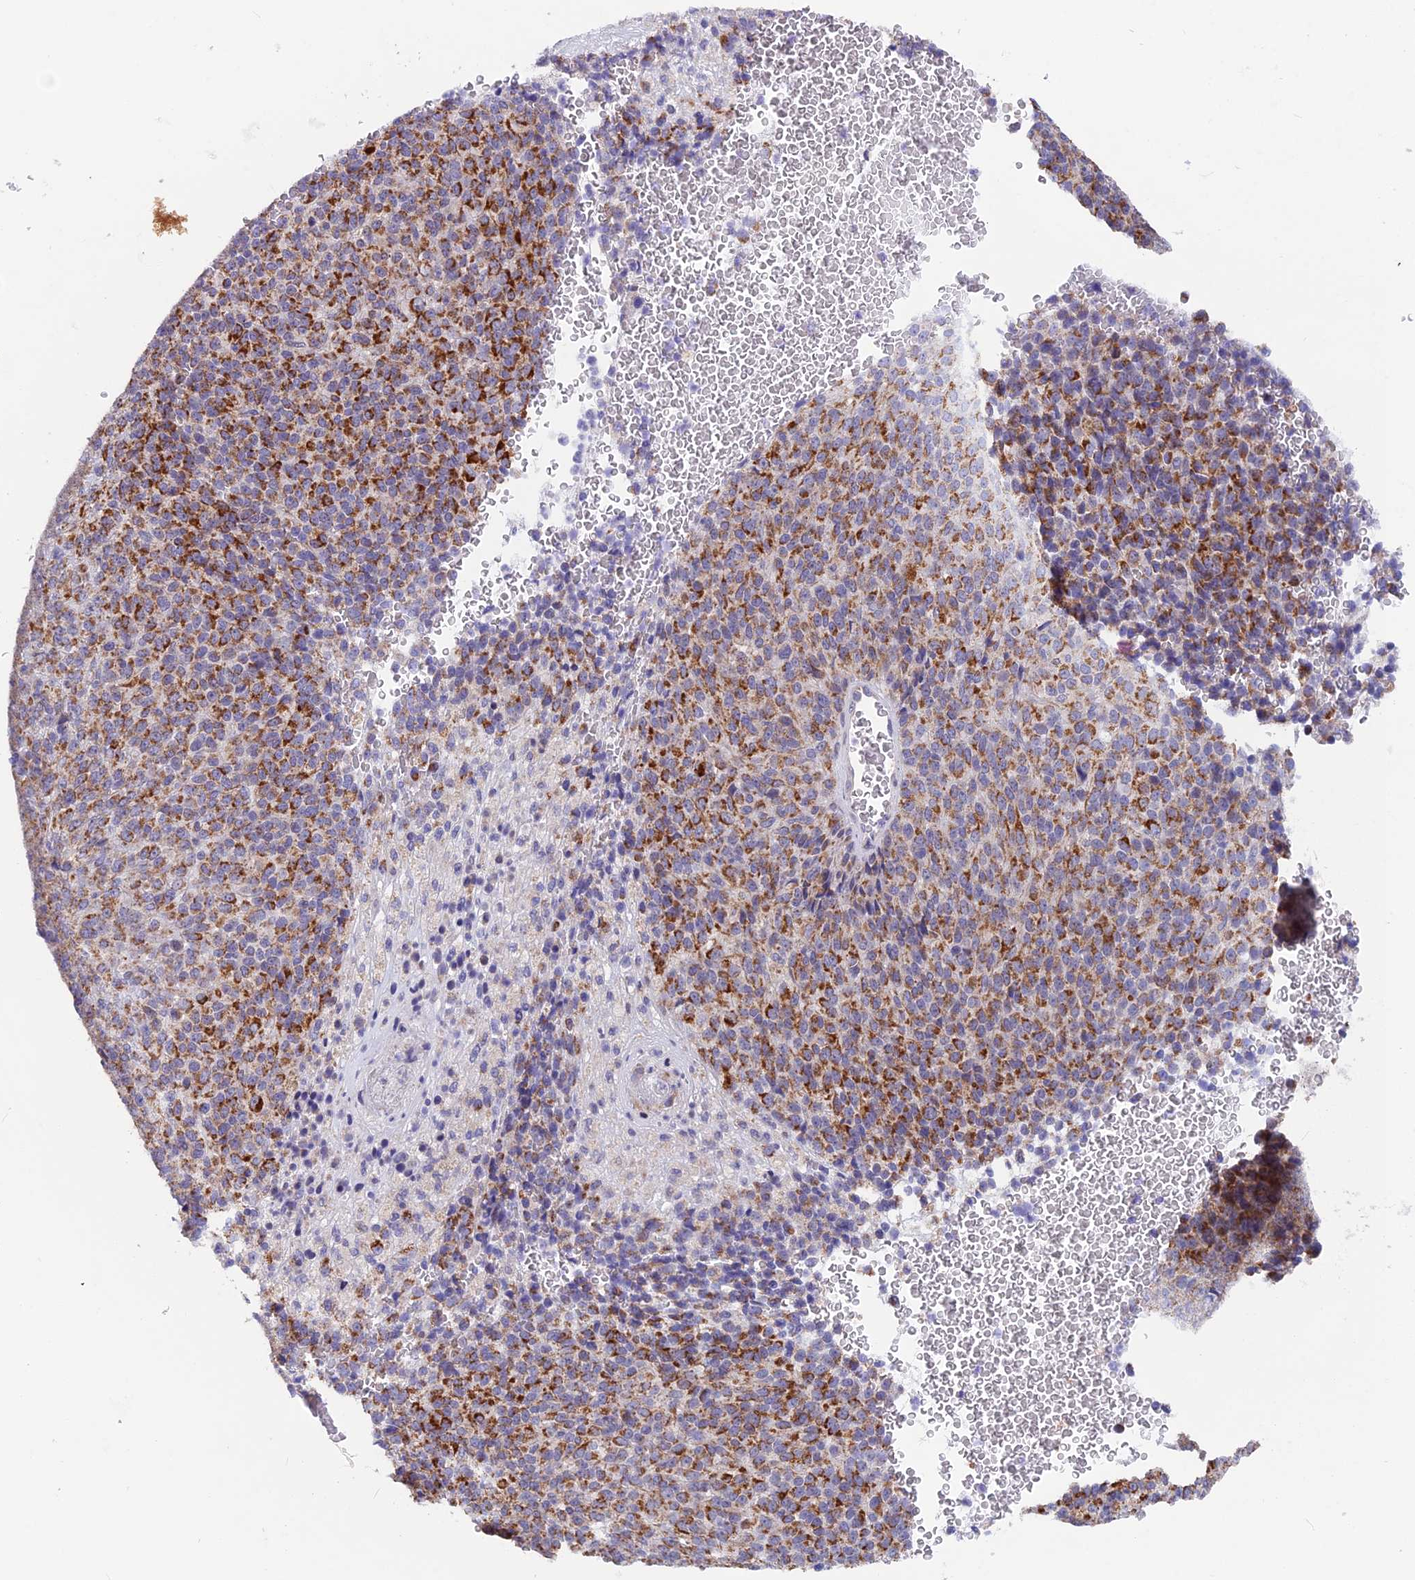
{"staining": {"intensity": "moderate", "quantity": ">75%", "location": "cytoplasmic/membranous"}, "tissue": "melanoma", "cell_type": "Tumor cells", "image_type": "cancer", "snomed": [{"axis": "morphology", "description": "Malignant melanoma, Metastatic site"}, {"axis": "topography", "description": "Brain"}], "caption": "Immunohistochemical staining of melanoma displays medium levels of moderate cytoplasmic/membranous protein staining in about >75% of tumor cells.", "gene": "PLAC9", "patient": {"sex": "female", "age": 56}}